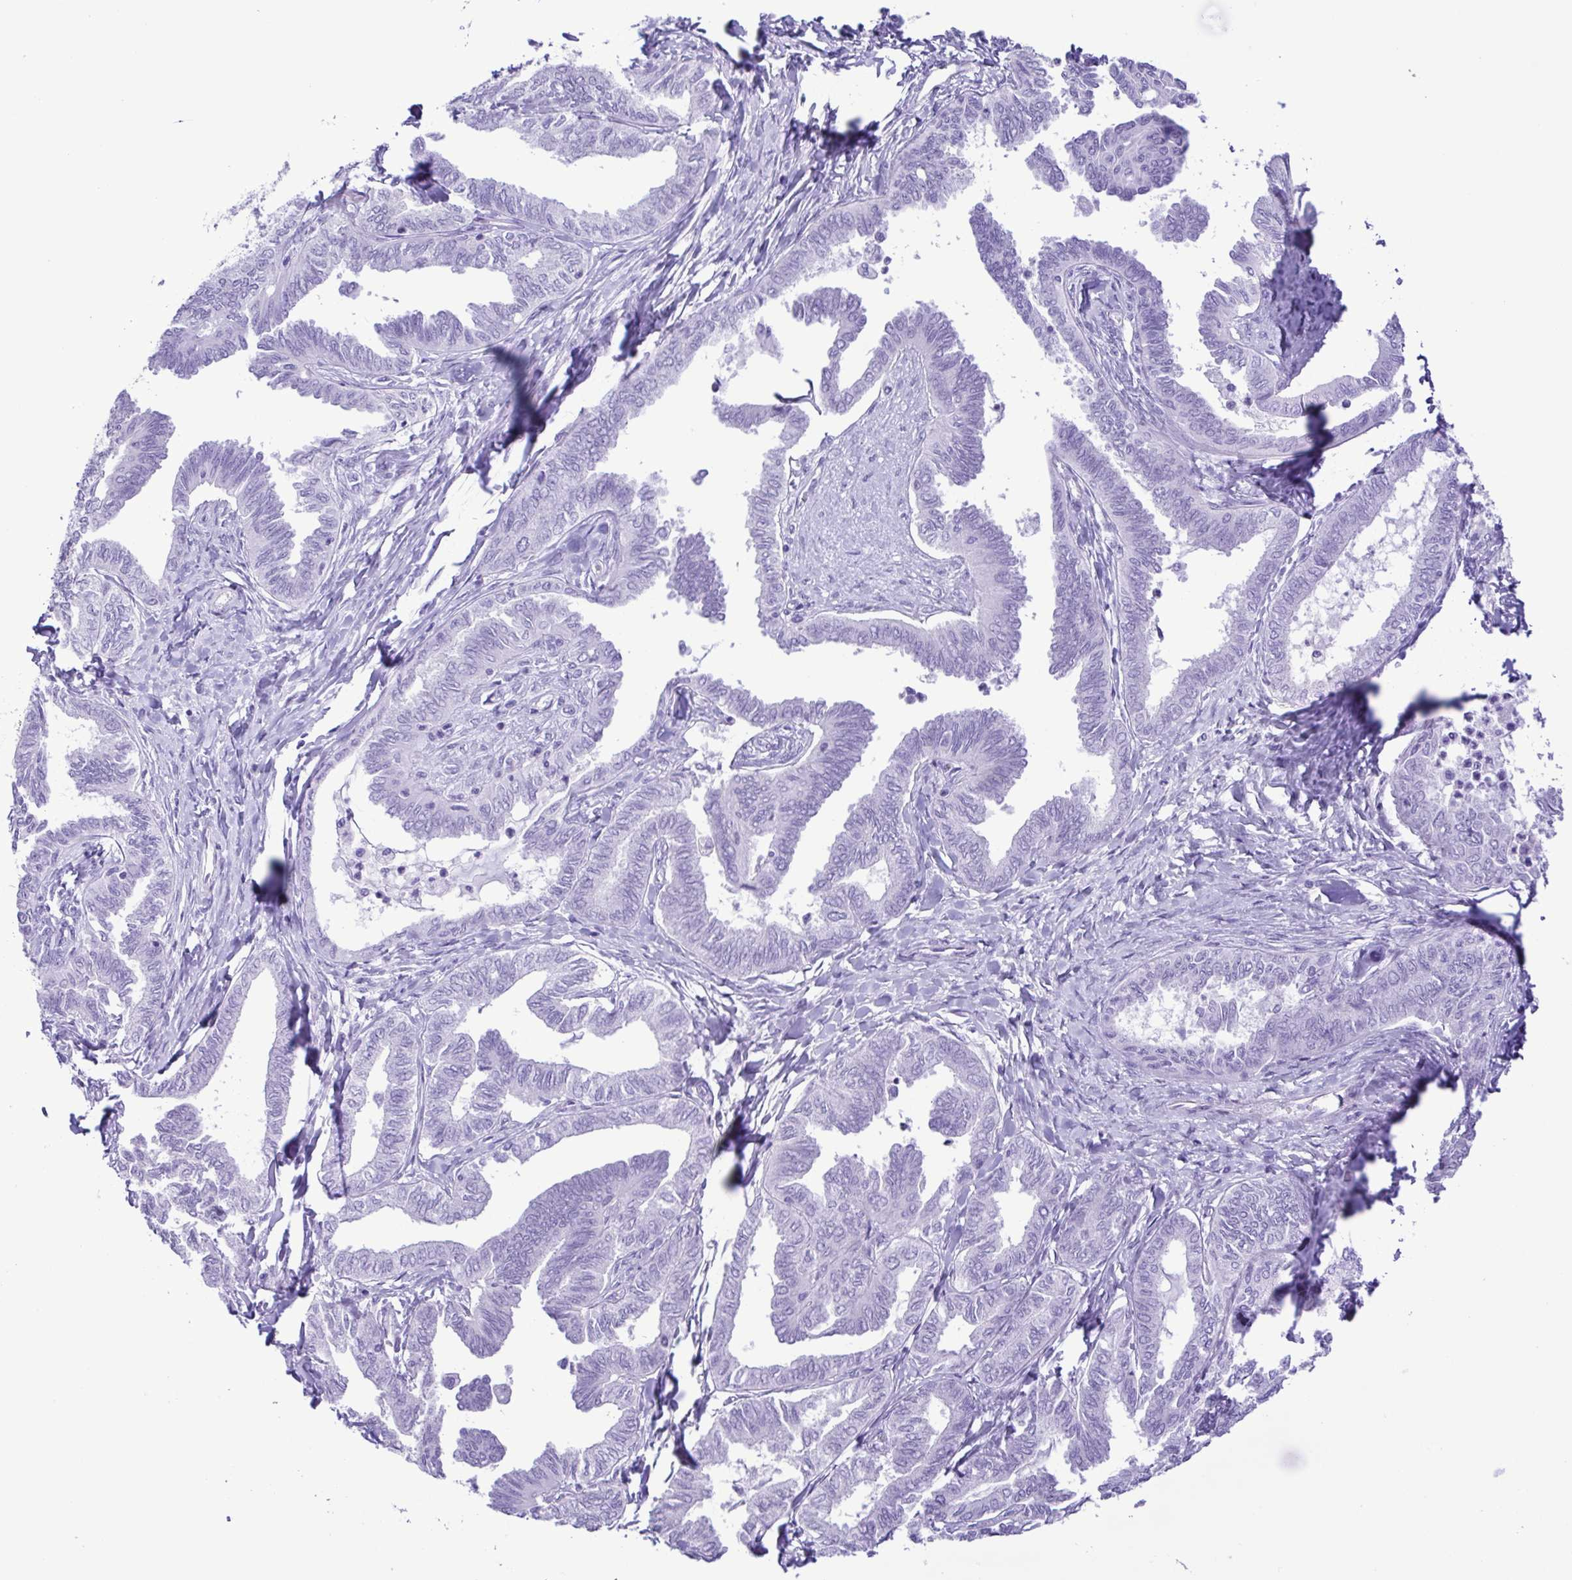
{"staining": {"intensity": "negative", "quantity": "none", "location": "none"}, "tissue": "ovarian cancer", "cell_type": "Tumor cells", "image_type": "cancer", "snomed": [{"axis": "morphology", "description": "Carcinoma, endometroid"}, {"axis": "topography", "description": "Ovary"}], "caption": "An immunohistochemistry (IHC) micrograph of ovarian endometroid carcinoma is shown. There is no staining in tumor cells of ovarian endometroid carcinoma.", "gene": "CASP14", "patient": {"sex": "female", "age": 70}}